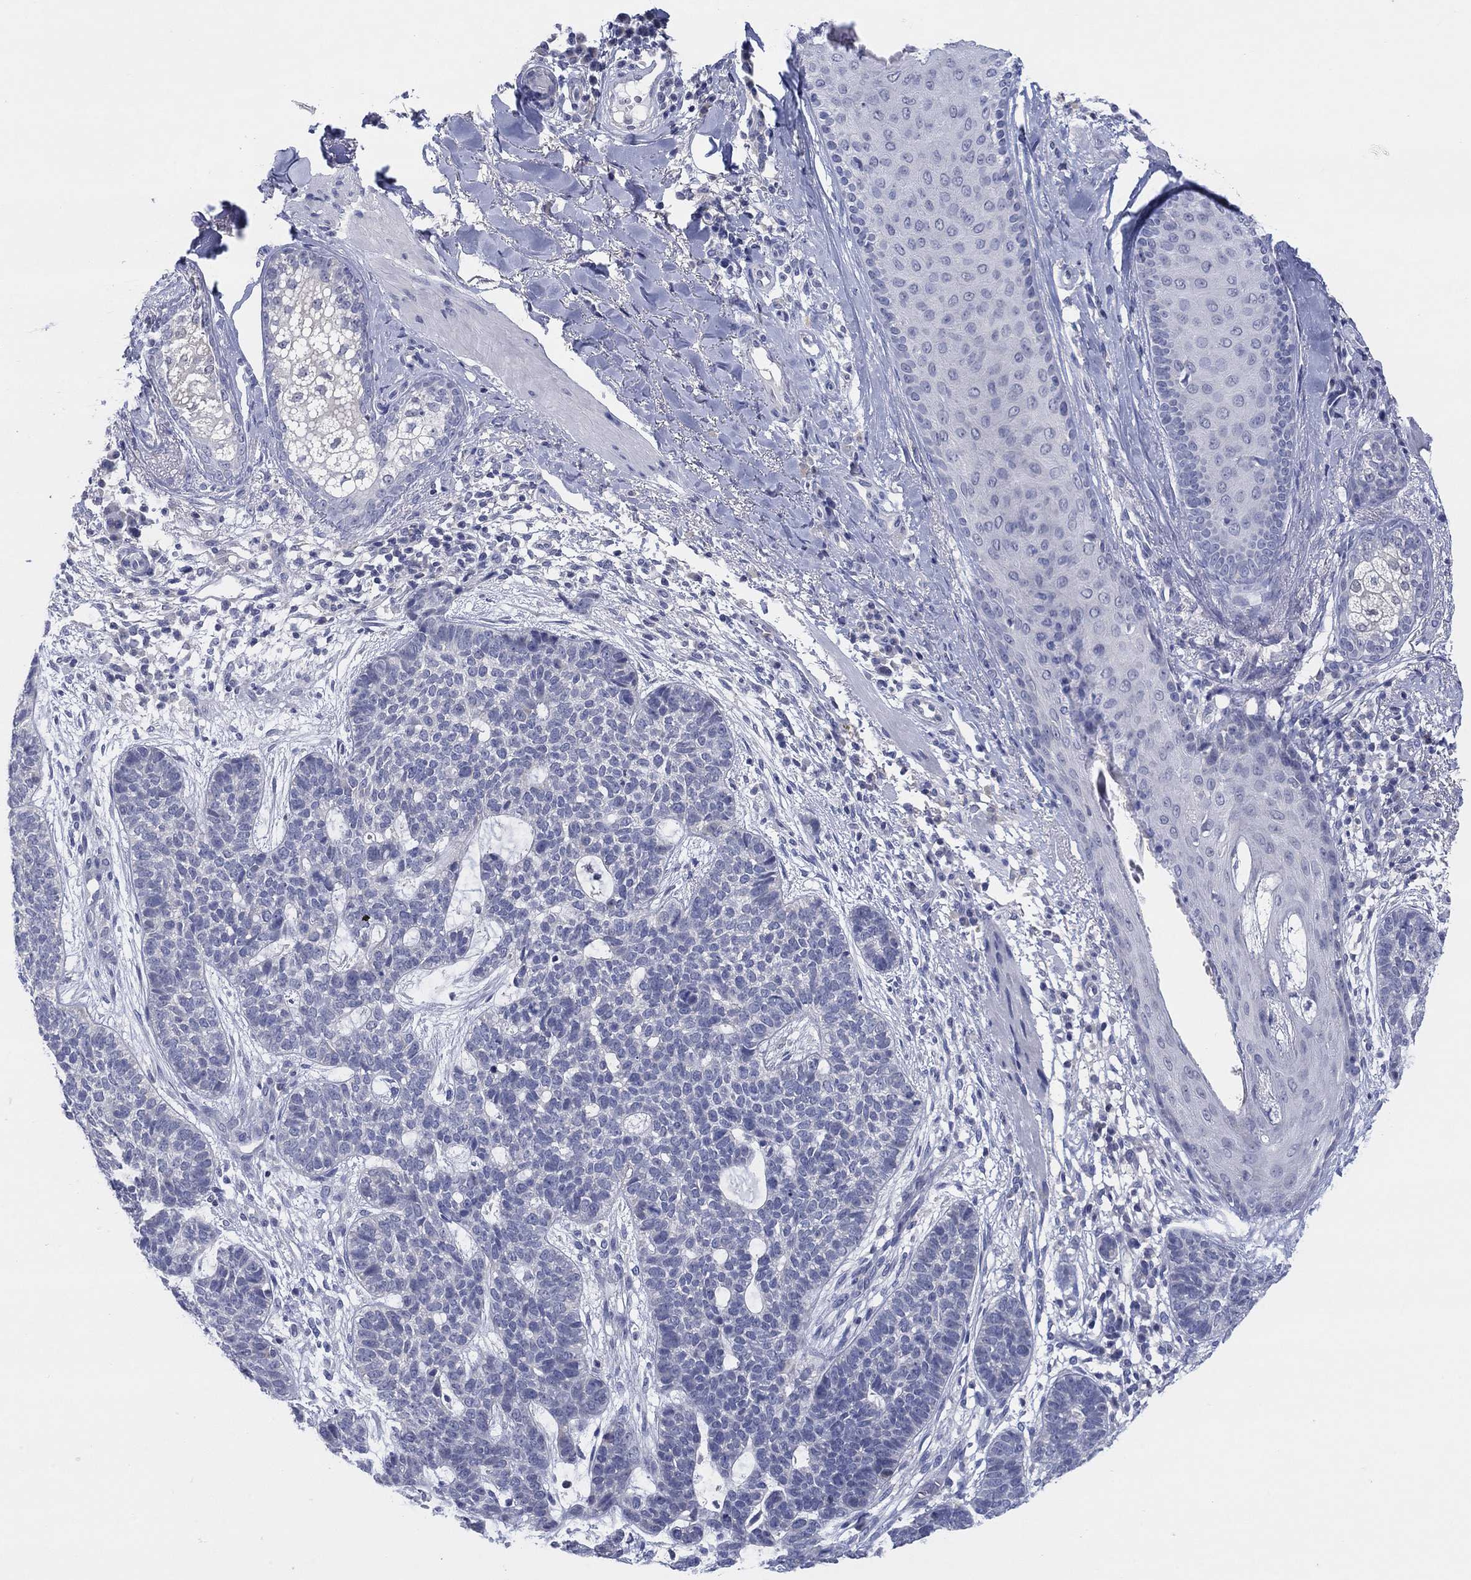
{"staining": {"intensity": "negative", "quantity": "none", "location": "none"}, "tissue": "skin cancer", "cell_type": "Tumor cells", "image_type": "cancer", "snomed": [{"axis": "morphology", "description": "Squamous cell carcinoma, NOS"}, {"axis": "topography", "description": "Skin"}], "caption": "This is an immunohistochemistry image of human skin squamous cell carcinoma. There is no staining in tumor cells.", "gene": "FER1L6", "patient": {"sex": "male", "age": 88}}